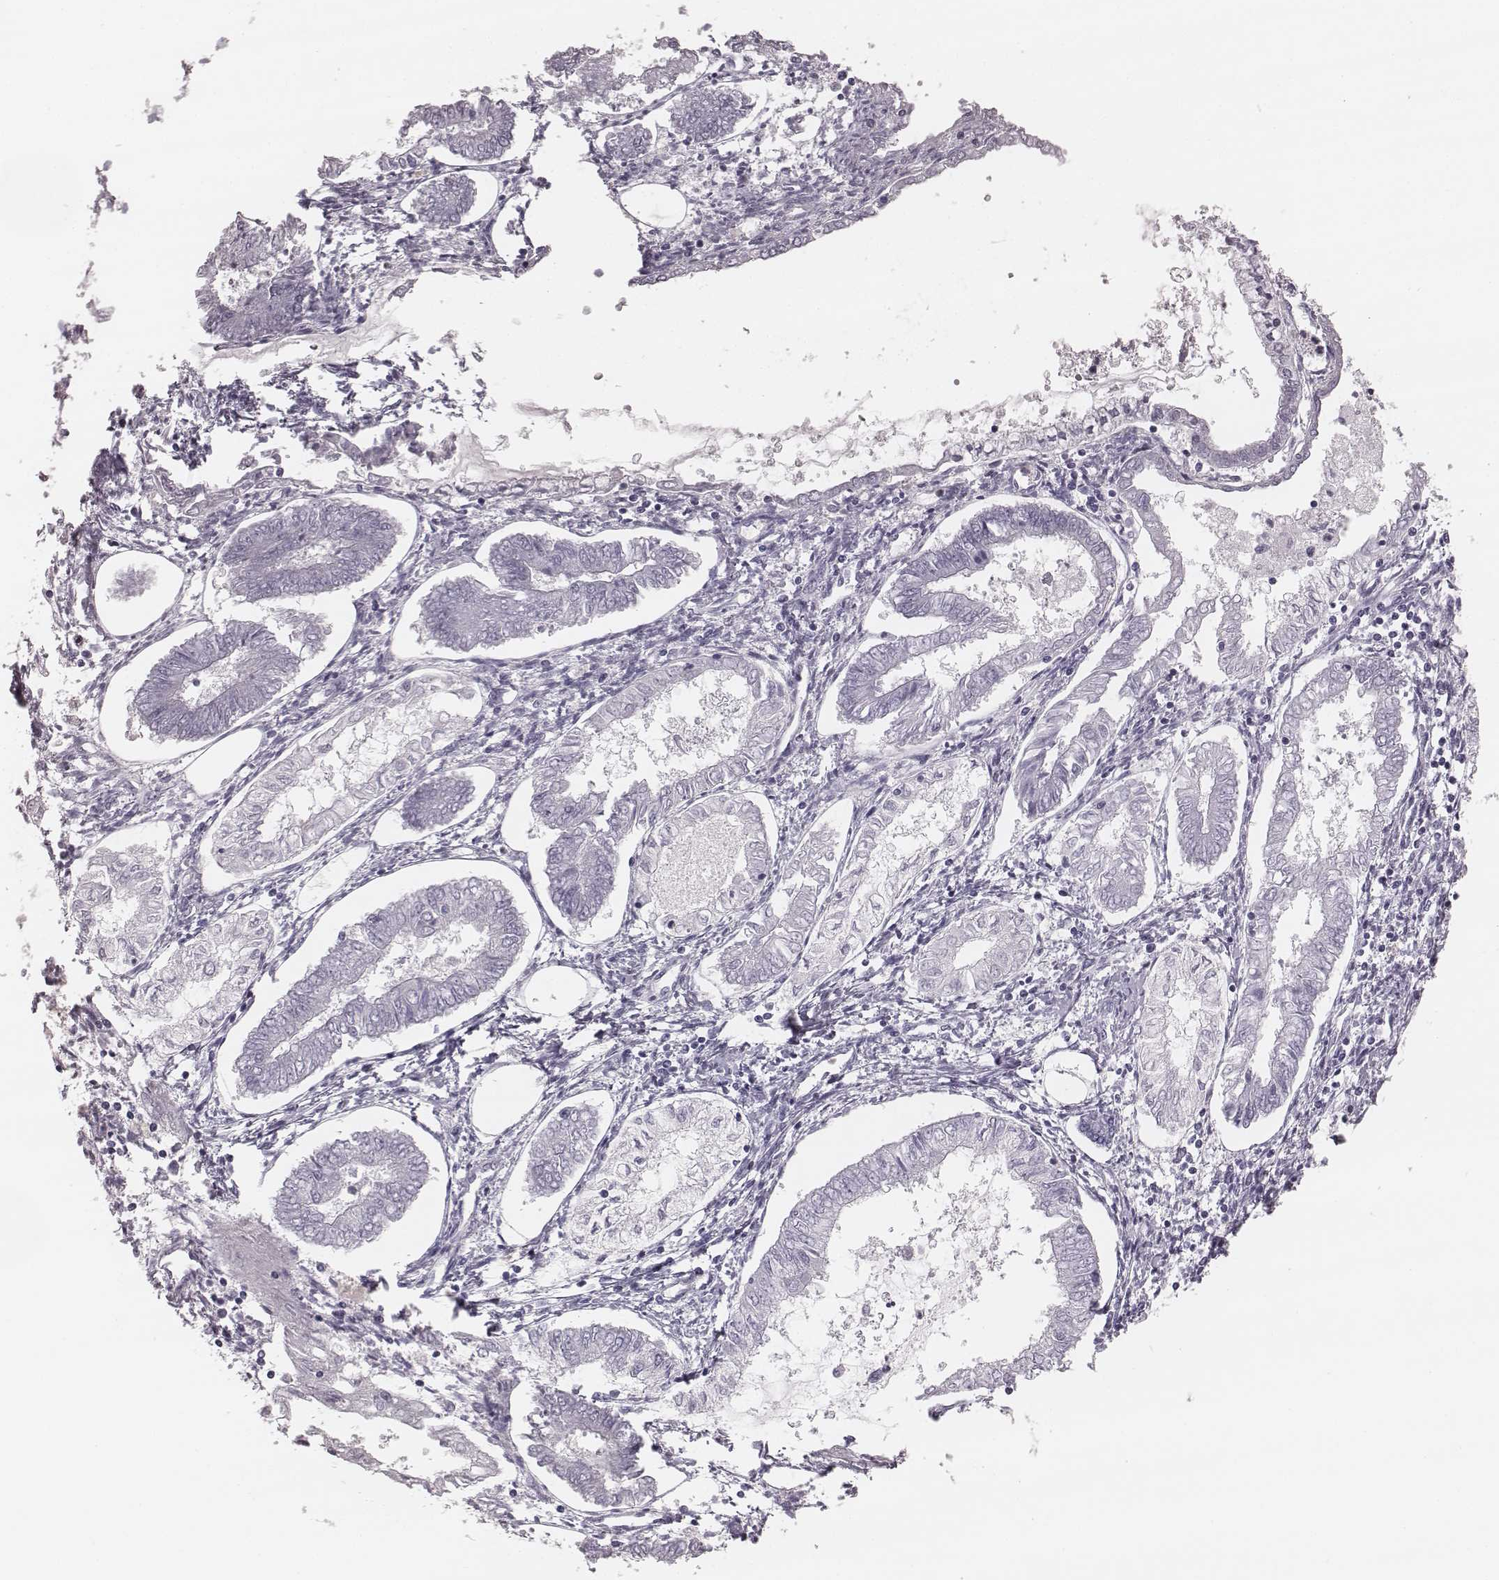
{"staining": {"intensity": "negative", "quantity": "none", "location": "none"}, "tissue": "endometrial cancer", "cell_type": "Tumor cells", "image_type": "cancer", "snomed": [{"axis": "morphology", "description": "Adenocarcinoma, NOS"}, {"axis": "topography", "description": "Endometrium"}], "caption": "Adenocarcinoma (endometrial) was stained to show a protein in brown. There is no significant expression in tumor cells. (DAB (3,3'-diaminobenzidine) immunohistochemistry with hematoxylin counter stain).", "gene": "KRT74", "patient": {"sex": "female", "age": 68}}